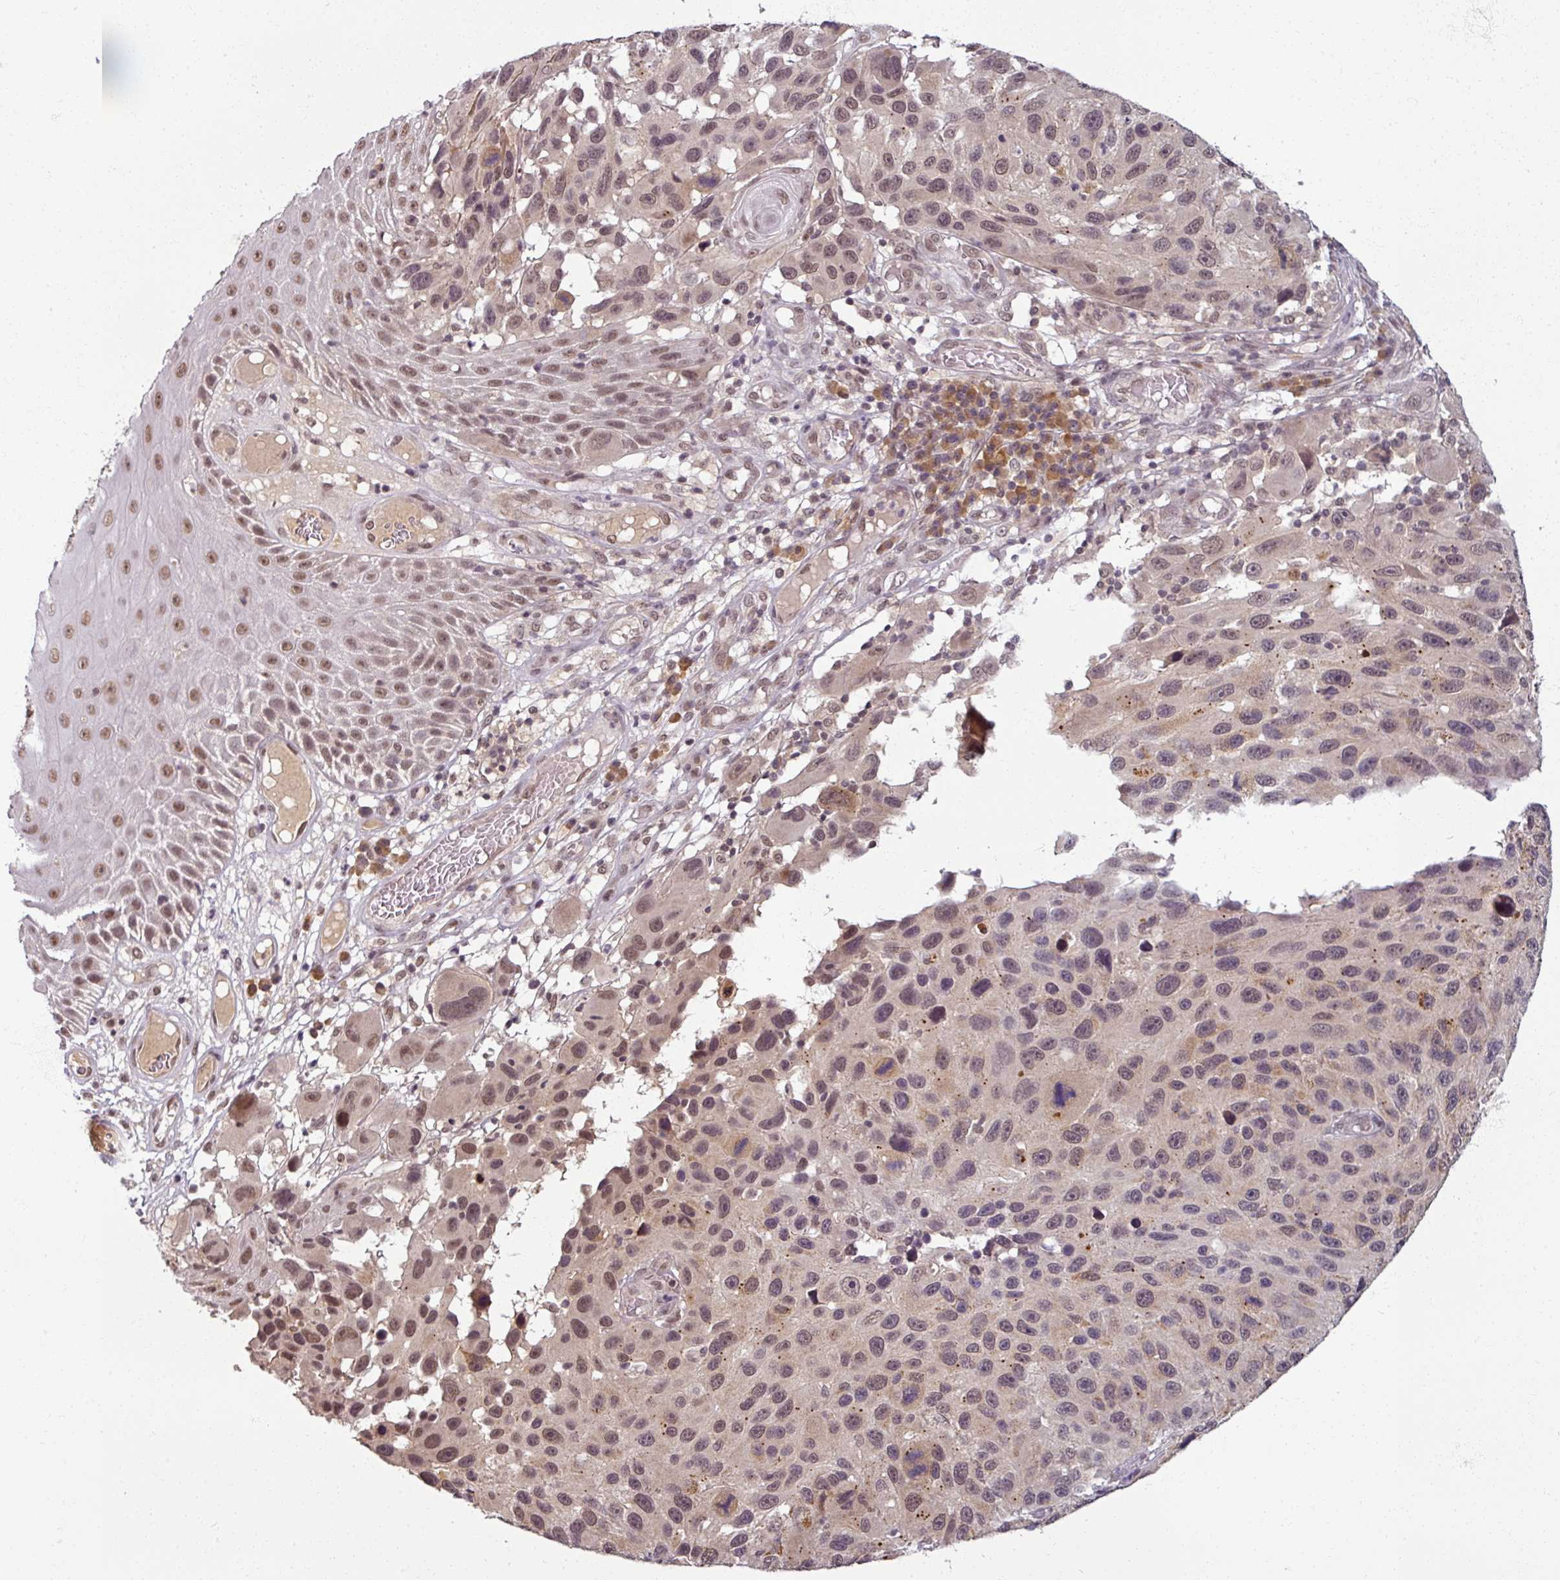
{"staining": {"intensity": "moderate", "quantity": "<25%", "location": "nuclear"}, "tissue": "melanoma", "cell_type": "Tumor cells", "image_type": "cancer", "snomed": [{"axis": "morphology", "description": "Malignant melanoma, NOS"}, {"axis": "topography", "description": "Skin"}], "caption": "This histopathology image shows immunohistochemistry (IHC) staining of human malignant melanoma, with low moderate nuclear positivity in about <25% of tumor cells.", "gene": "POLR2G", "patient": {"sex": "male", "age": 53}}